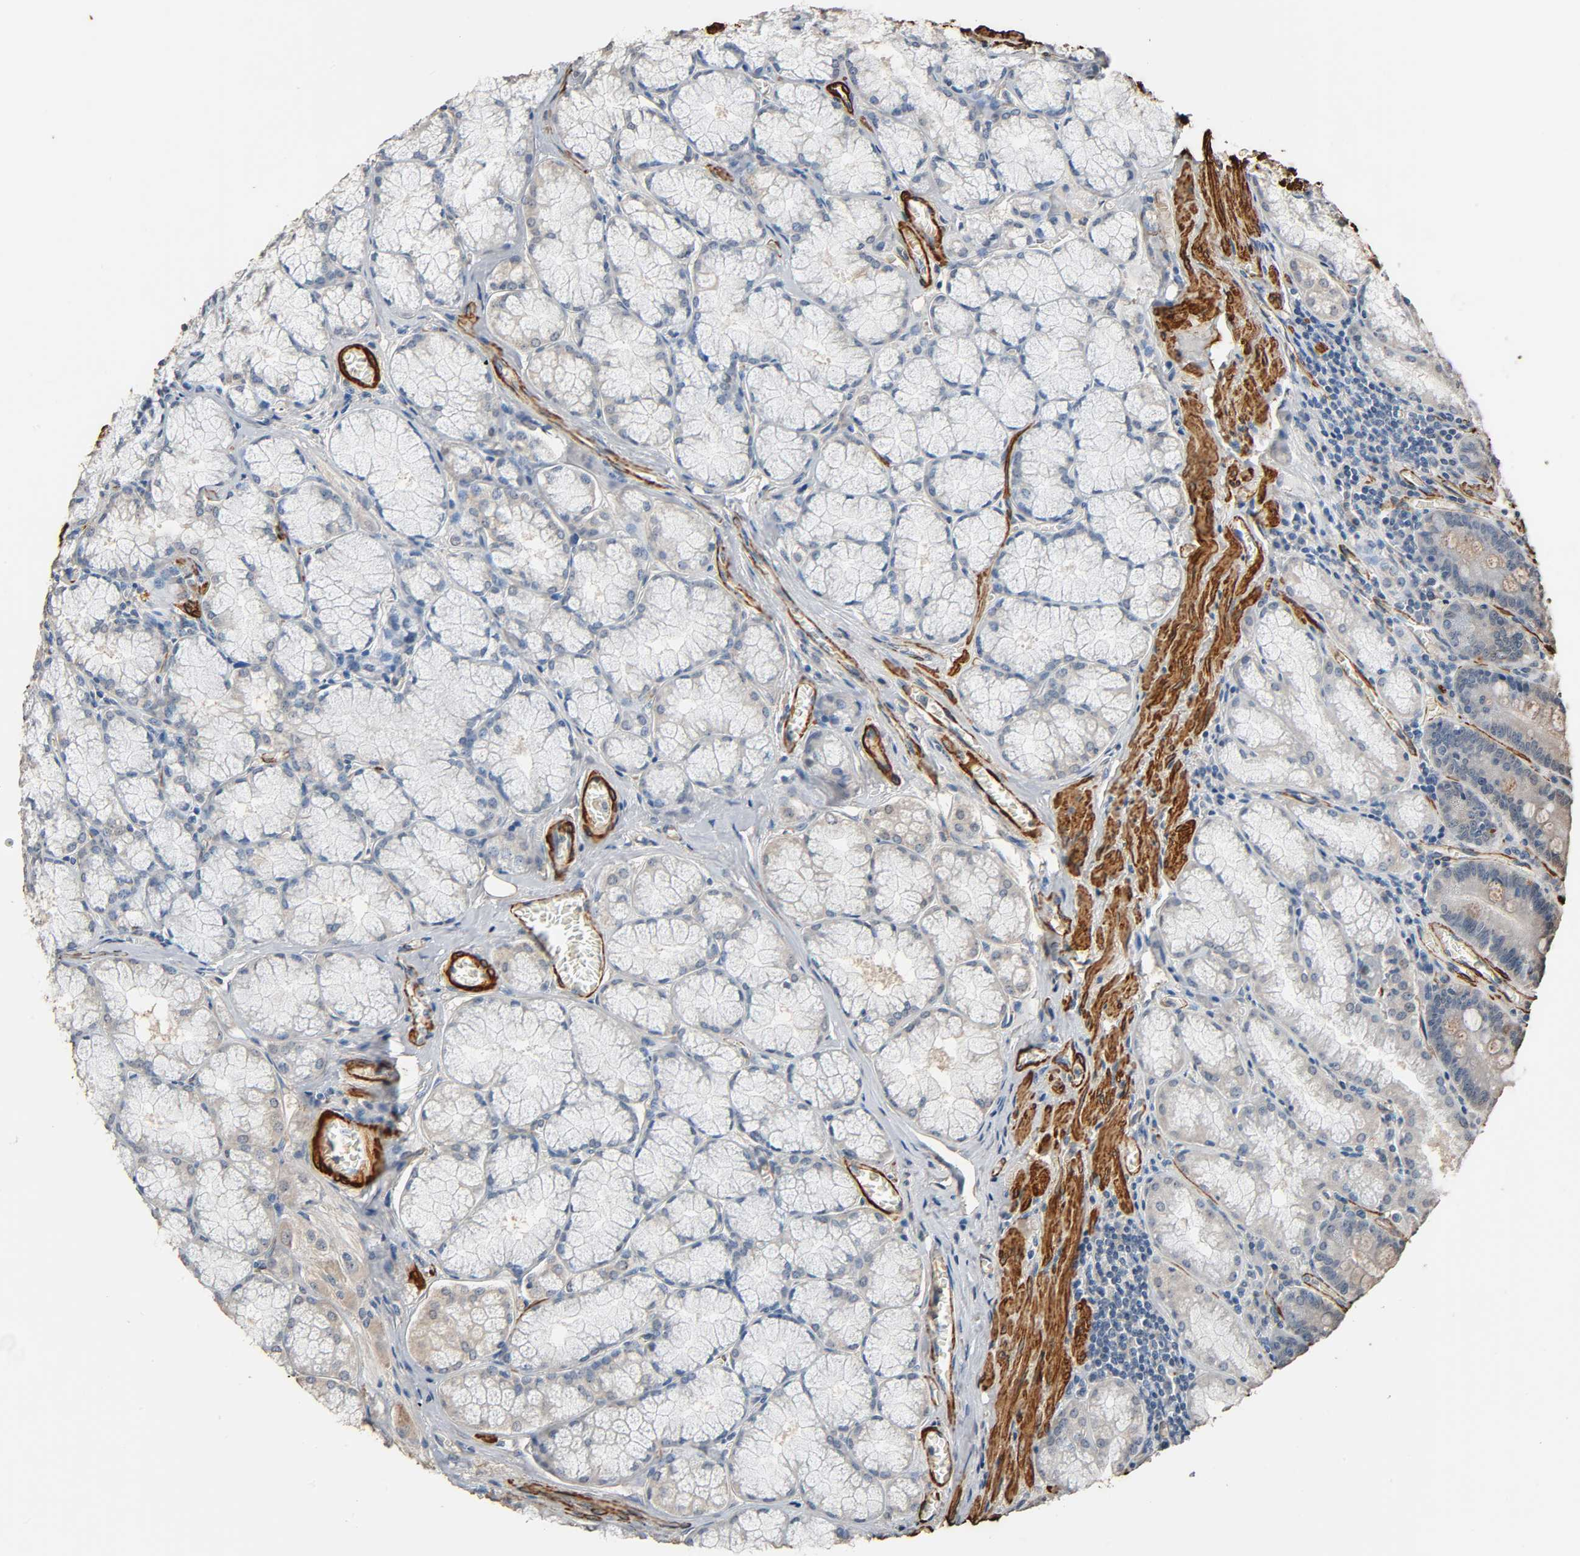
{"staining": {"intensity": "moderate", "quantity": ">75%", "location": "cytoplasmic/membranous,nuclear"}, "tissue": "stomach", "cell_type": "Glandular cells", "image_type": "normal", "snomed": [{"axis": "morphology", "description": "Normal tissue, NOS"}, {"axis": "topography", "description": "Stomach, lower"}], "caption": "A high-resolution histopathology image shows IHC staining of unremarkable stomach, which displays moderate cytoplasmic/membranous,nuclear expression in about >75% of glandular cells.", "gene": "GSTA1", "patient": {"sex": "male", "age": 56}}